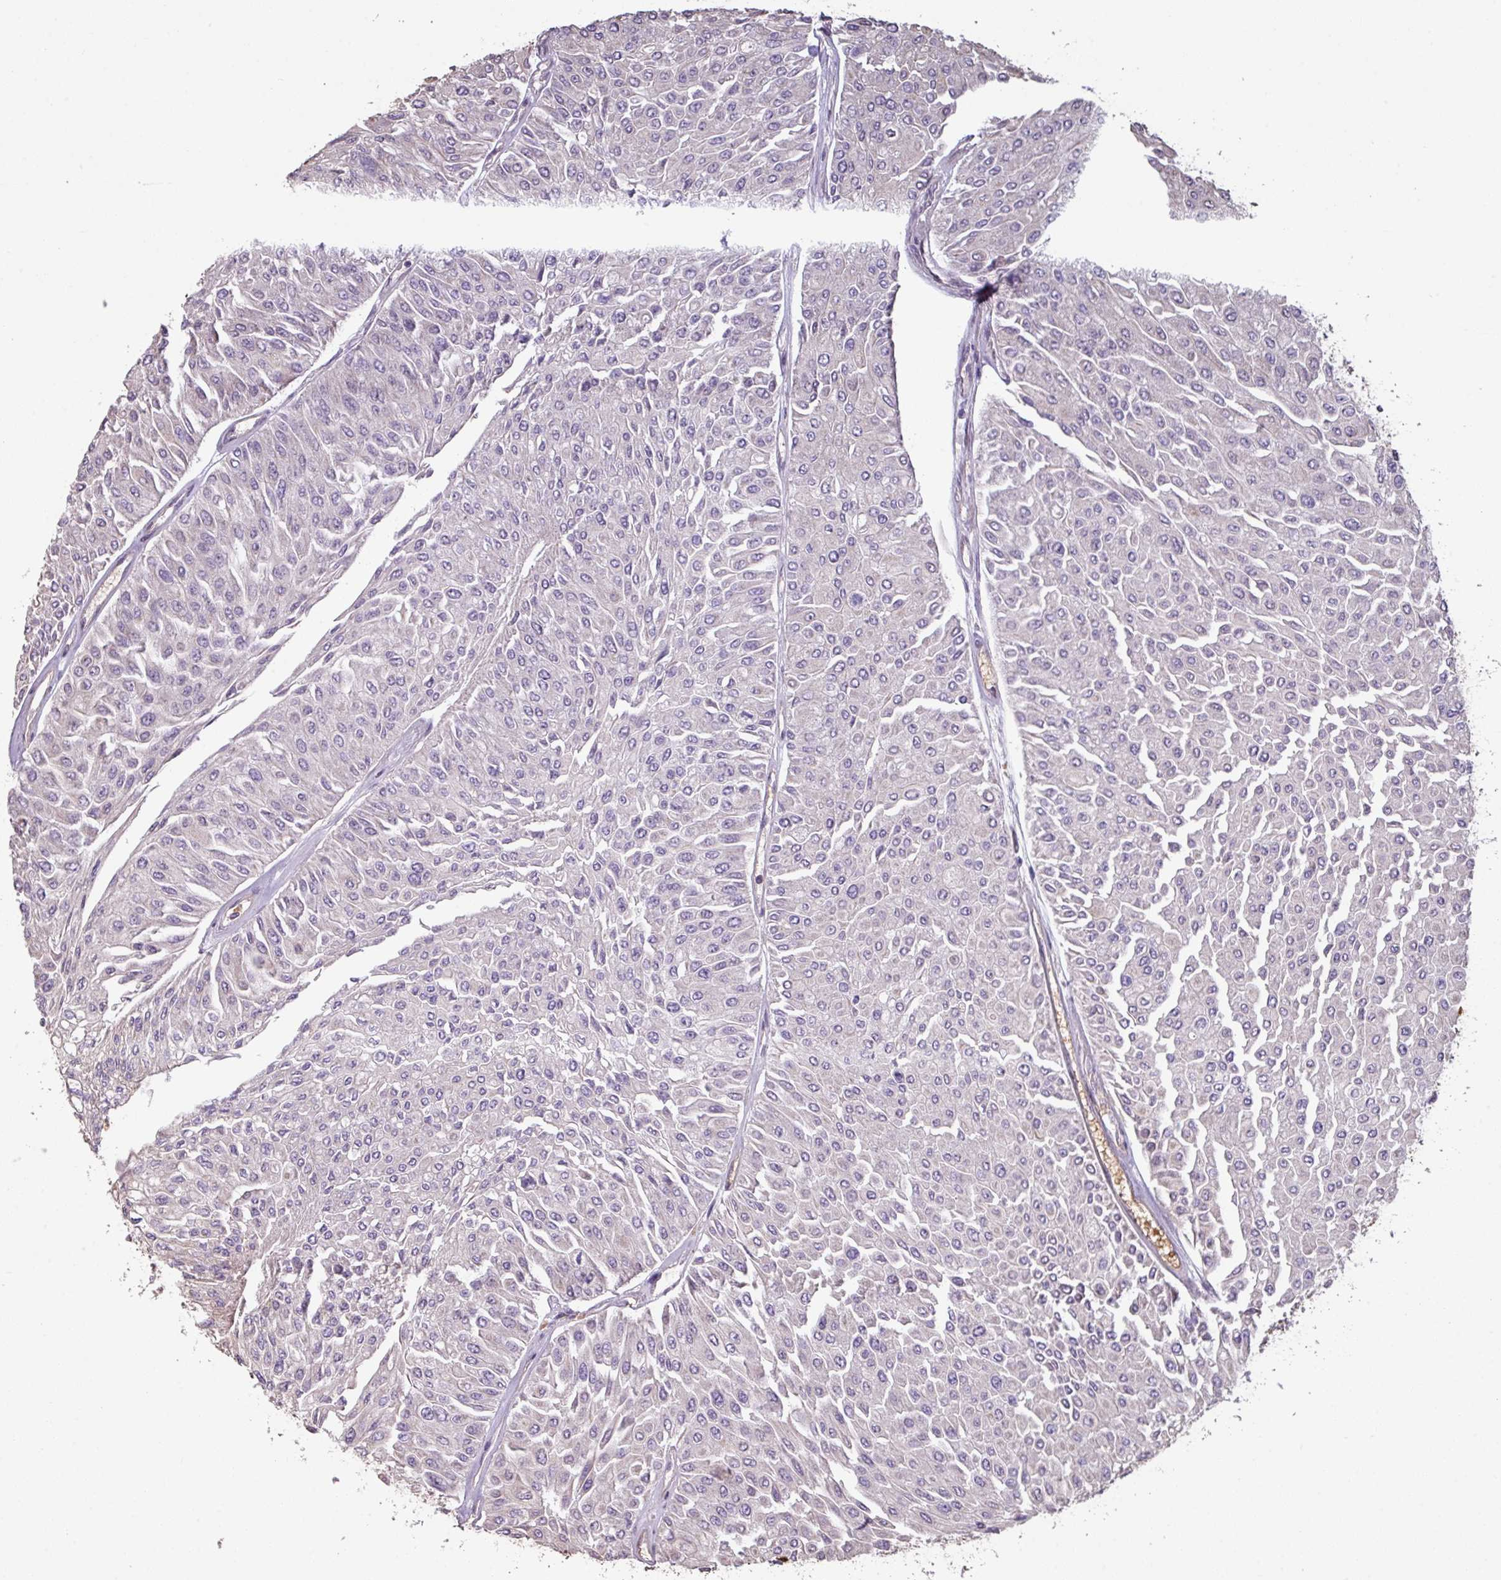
{"staining": {"intensity": "negative", "quantity": "none", "location": "none"}, "tissue": "urothelial cancer", "cell_type": "Tumor cells", "image_type": "cancer", "snomed": [{"axis": "morphology", "description": "Urothelial carcinoma, Low grade"}, {"axis": "topography", "description": "Urinary bladder"}], "caption": "A high-resolution micrograph shows immunohistochemistry staining of urothelial carcinoma (low-grade), which reveals no significant staining in tumor cells.", "gene": "NHSL2", "patient": {"sex": "male", "age": 67}}